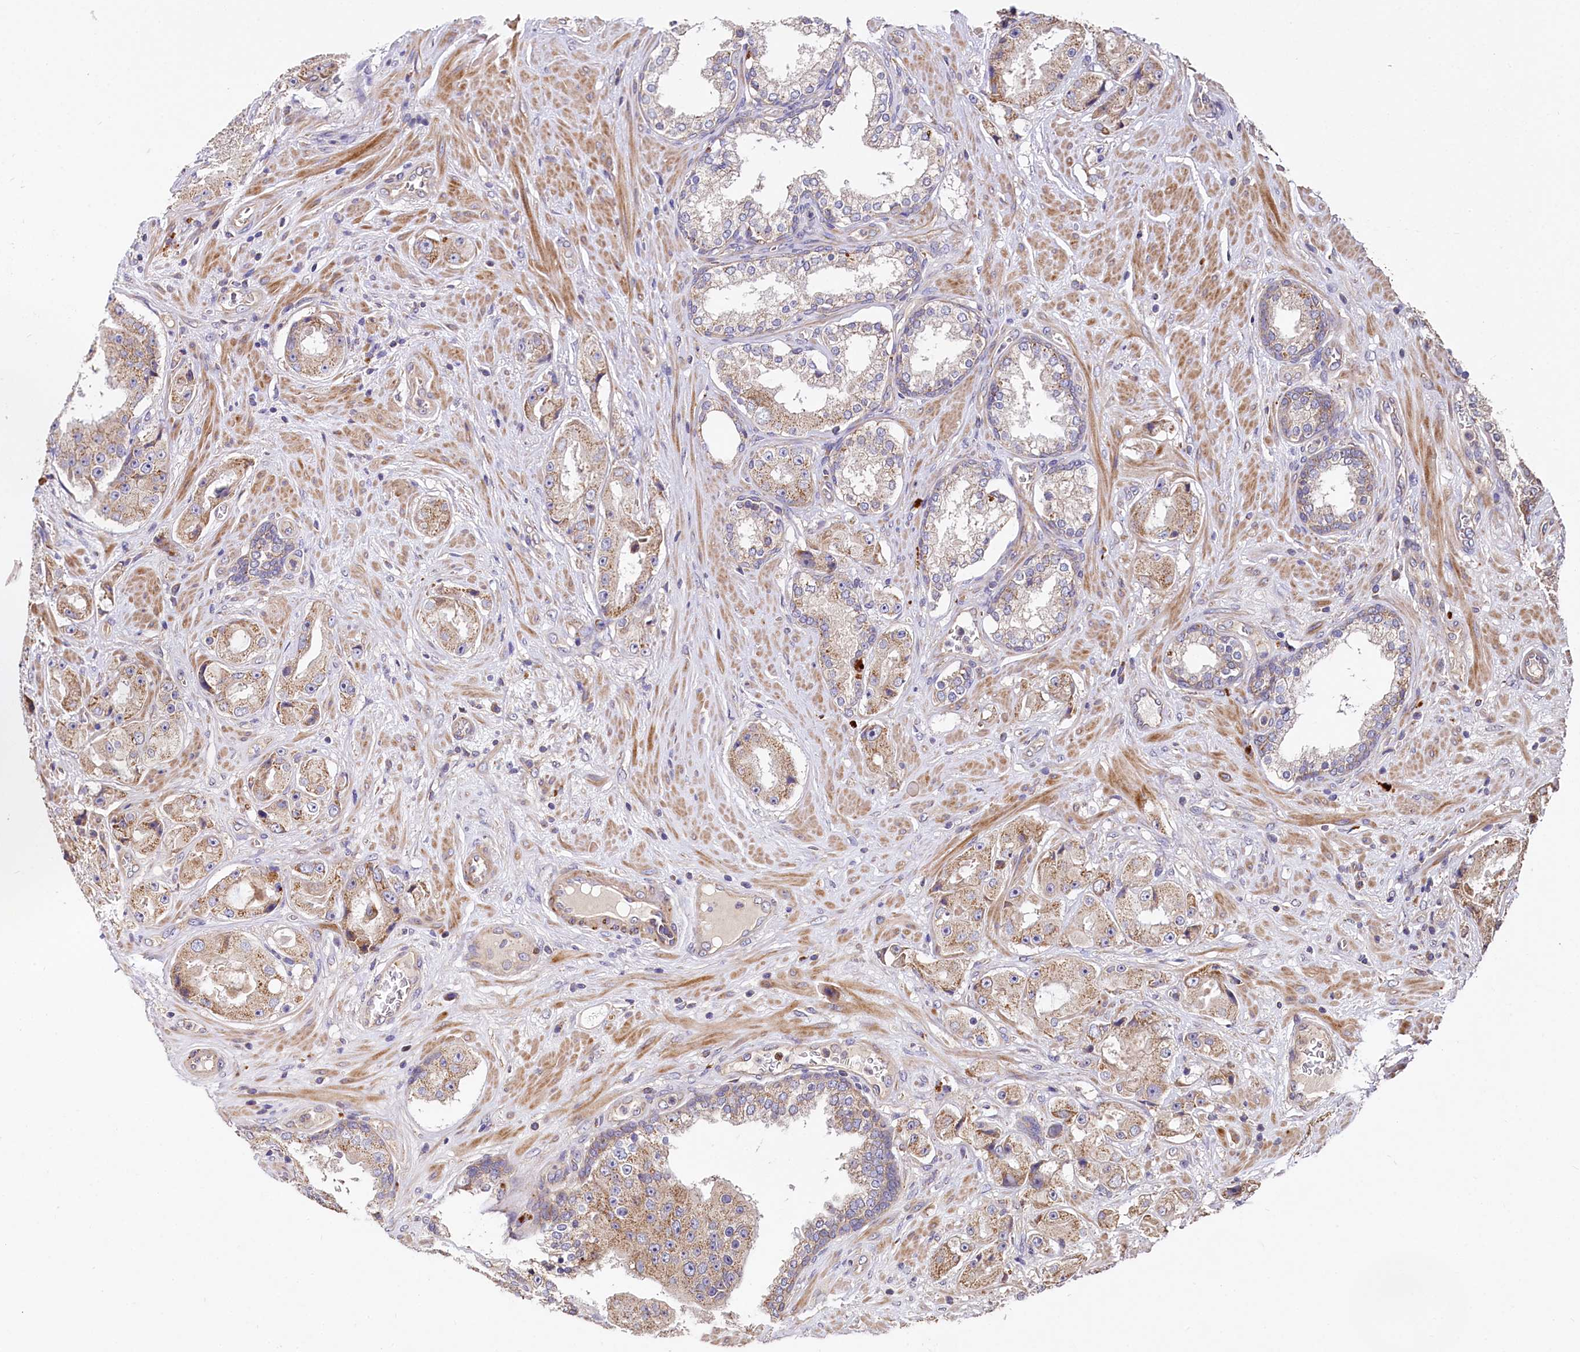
{"staining": {"intensity": "moderate", "quantity": ">75%", "location": "cytoplasmic/membranous"}, "tissue": "prostate cancer", "cell_type": "Tumor cells", "image_type": "cancer", "snomed": [{"axis": "morphology", "description": "Adenocarcinoma, High grade"}, {"axis": "topography", "description": "Prostate"}], "caption": "Immunohistochemistry (DAB) staining of human prostate cancer demonstrates moderate cytoplasmic/membranous protein positivity in about >75% of tumor cells. (DAB IHC with brightfield microscopy, high magnification).", "gene": "SPRYD3", "patient": {"sex": "male", "age": 73}}